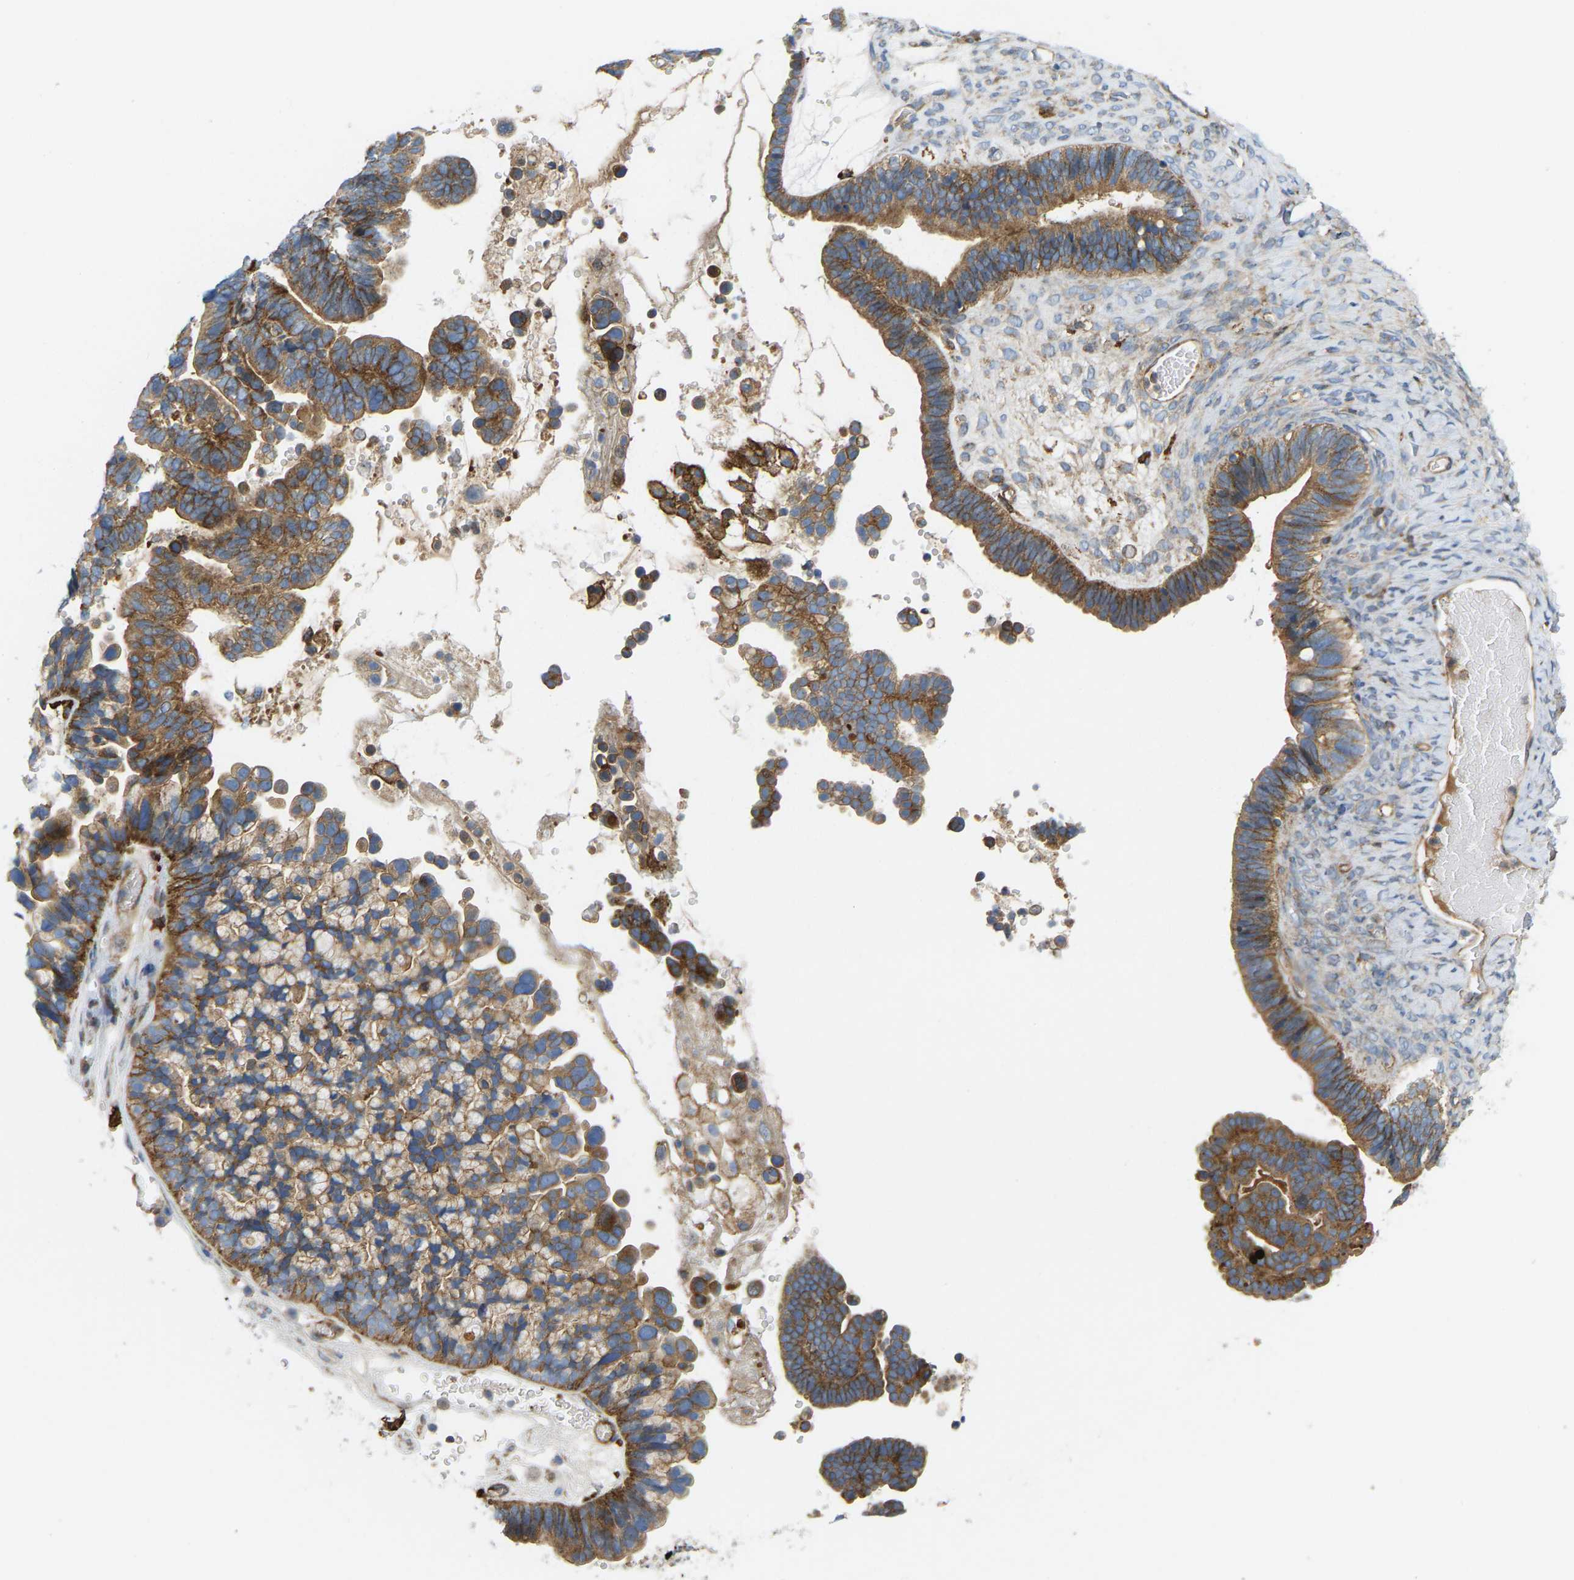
{"staining": {"intensity": "moderate", "quantity": ">75%", "location": "cytoplasmic/membranous"}, "tissue": "ovarian cancer", "cell_type": "Tumor cells", "image_type": "cancer", "snomed": [{"axis": "morphology", "description": "Cystadenocarcinoma, serous, NOS"}, {"axis": "topography", "description": "Ovary"}], "caption": "Immunohistochemistry of ovarian serous cystadenocarcinoma displays medium levels of moderate cytoplasmic/membranous expression in about >75% of tumor cells. Nuclei are stained in blue.", "gene": "PICALM", "patient": {"sex": "female", "age": 56}}